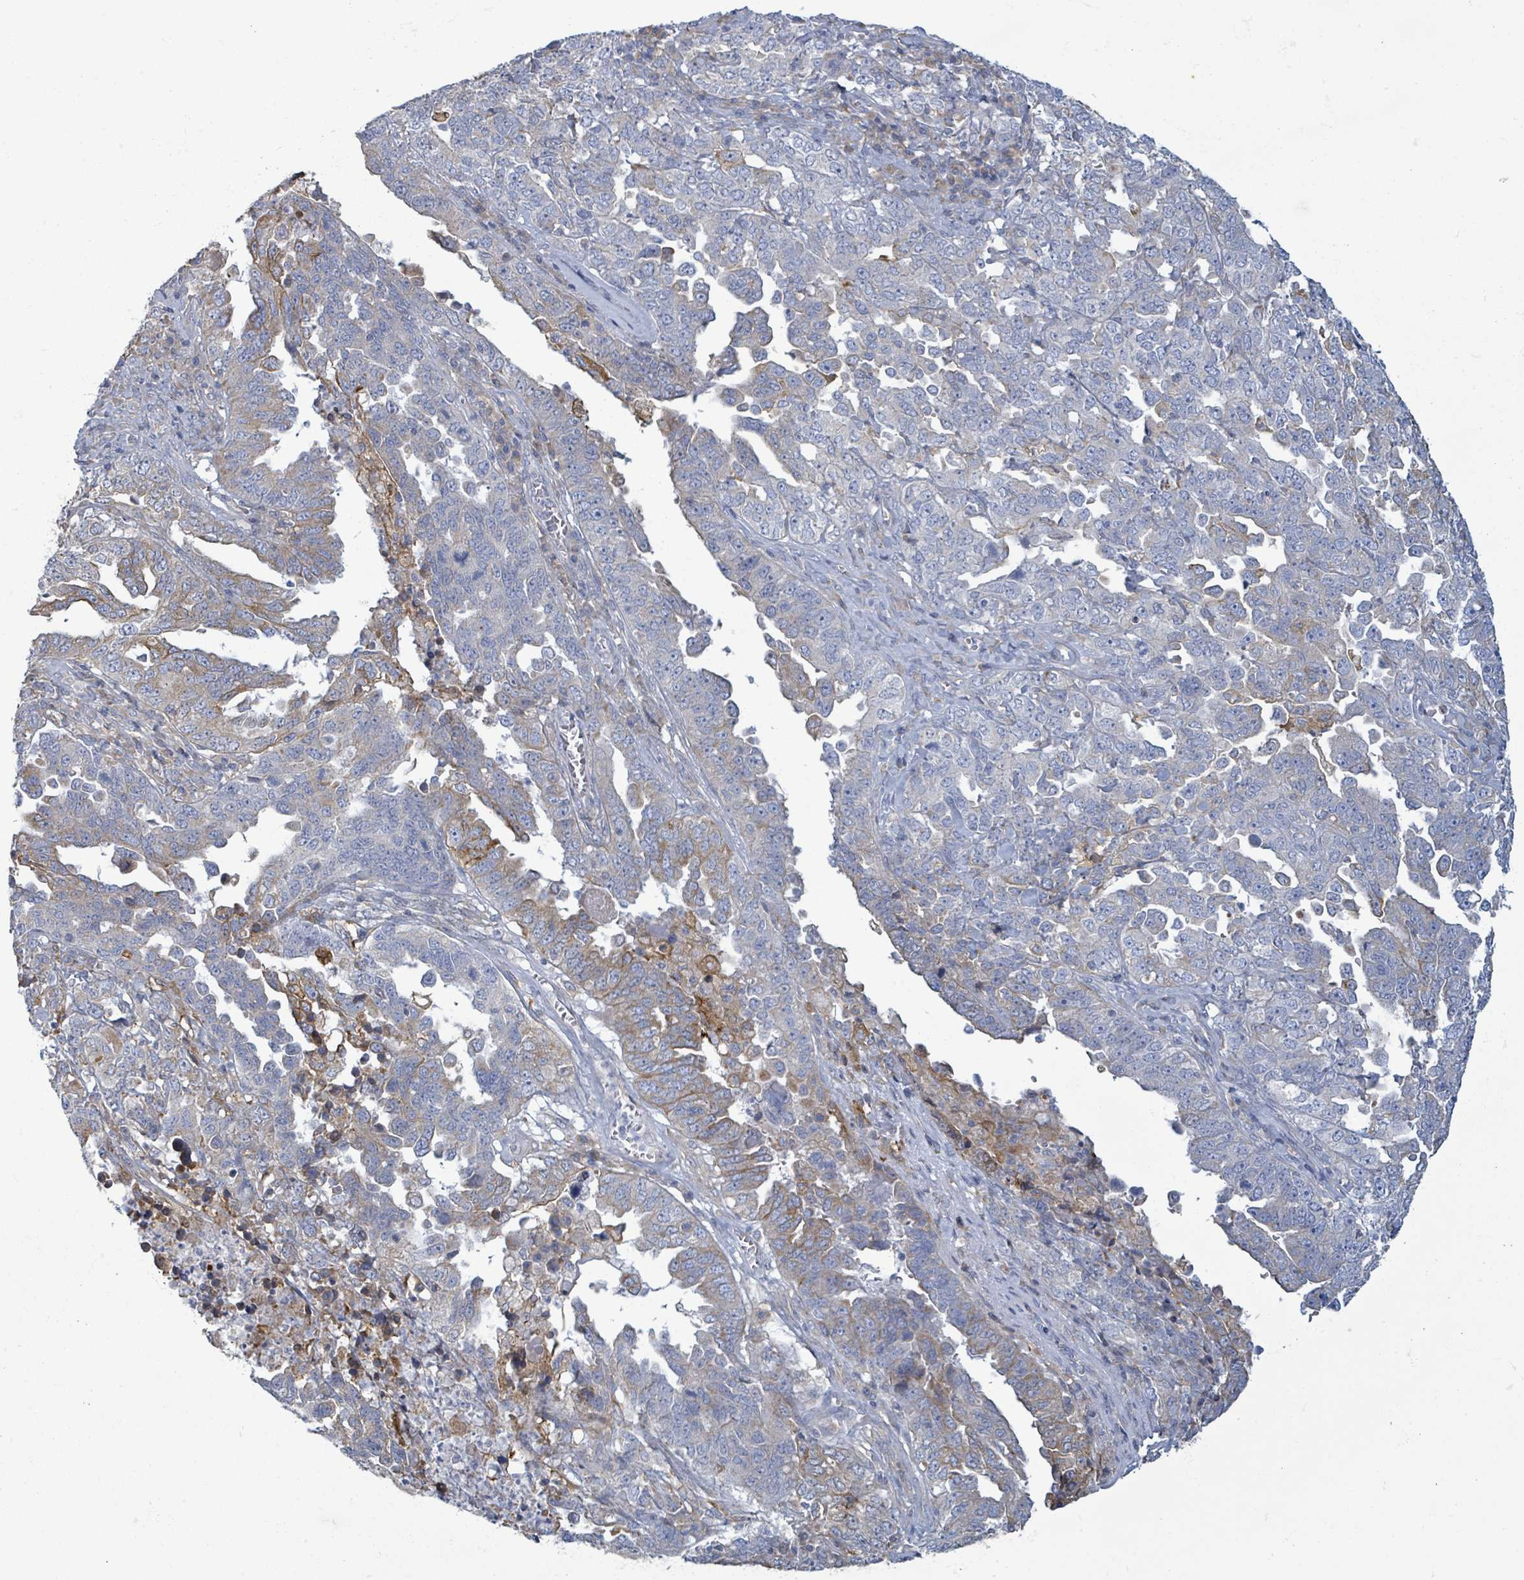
{"staining": {"intensity": "moderate", "quantity": "<25%", "location": "cytoplasmic/membranous"}, "tissue": "ovarian cancer", "cell_type": "Tumor cells", "image_type": "cancer", "snomed": [{"axis": "morphology", "description": "Carcinoma, endometroid"}, {"axis": "topography", "description": "Ovary"}], "caption": "Immunohistochemistry (DAB) staining of human ovarian cancer (endometroid carcinoma) demonstrates moderate cytoplasmic/membranous protein expression in approximately <25% of tumor cells.", "gene": "COL13A1", "patient": {"sex": "female", "age": 62}}